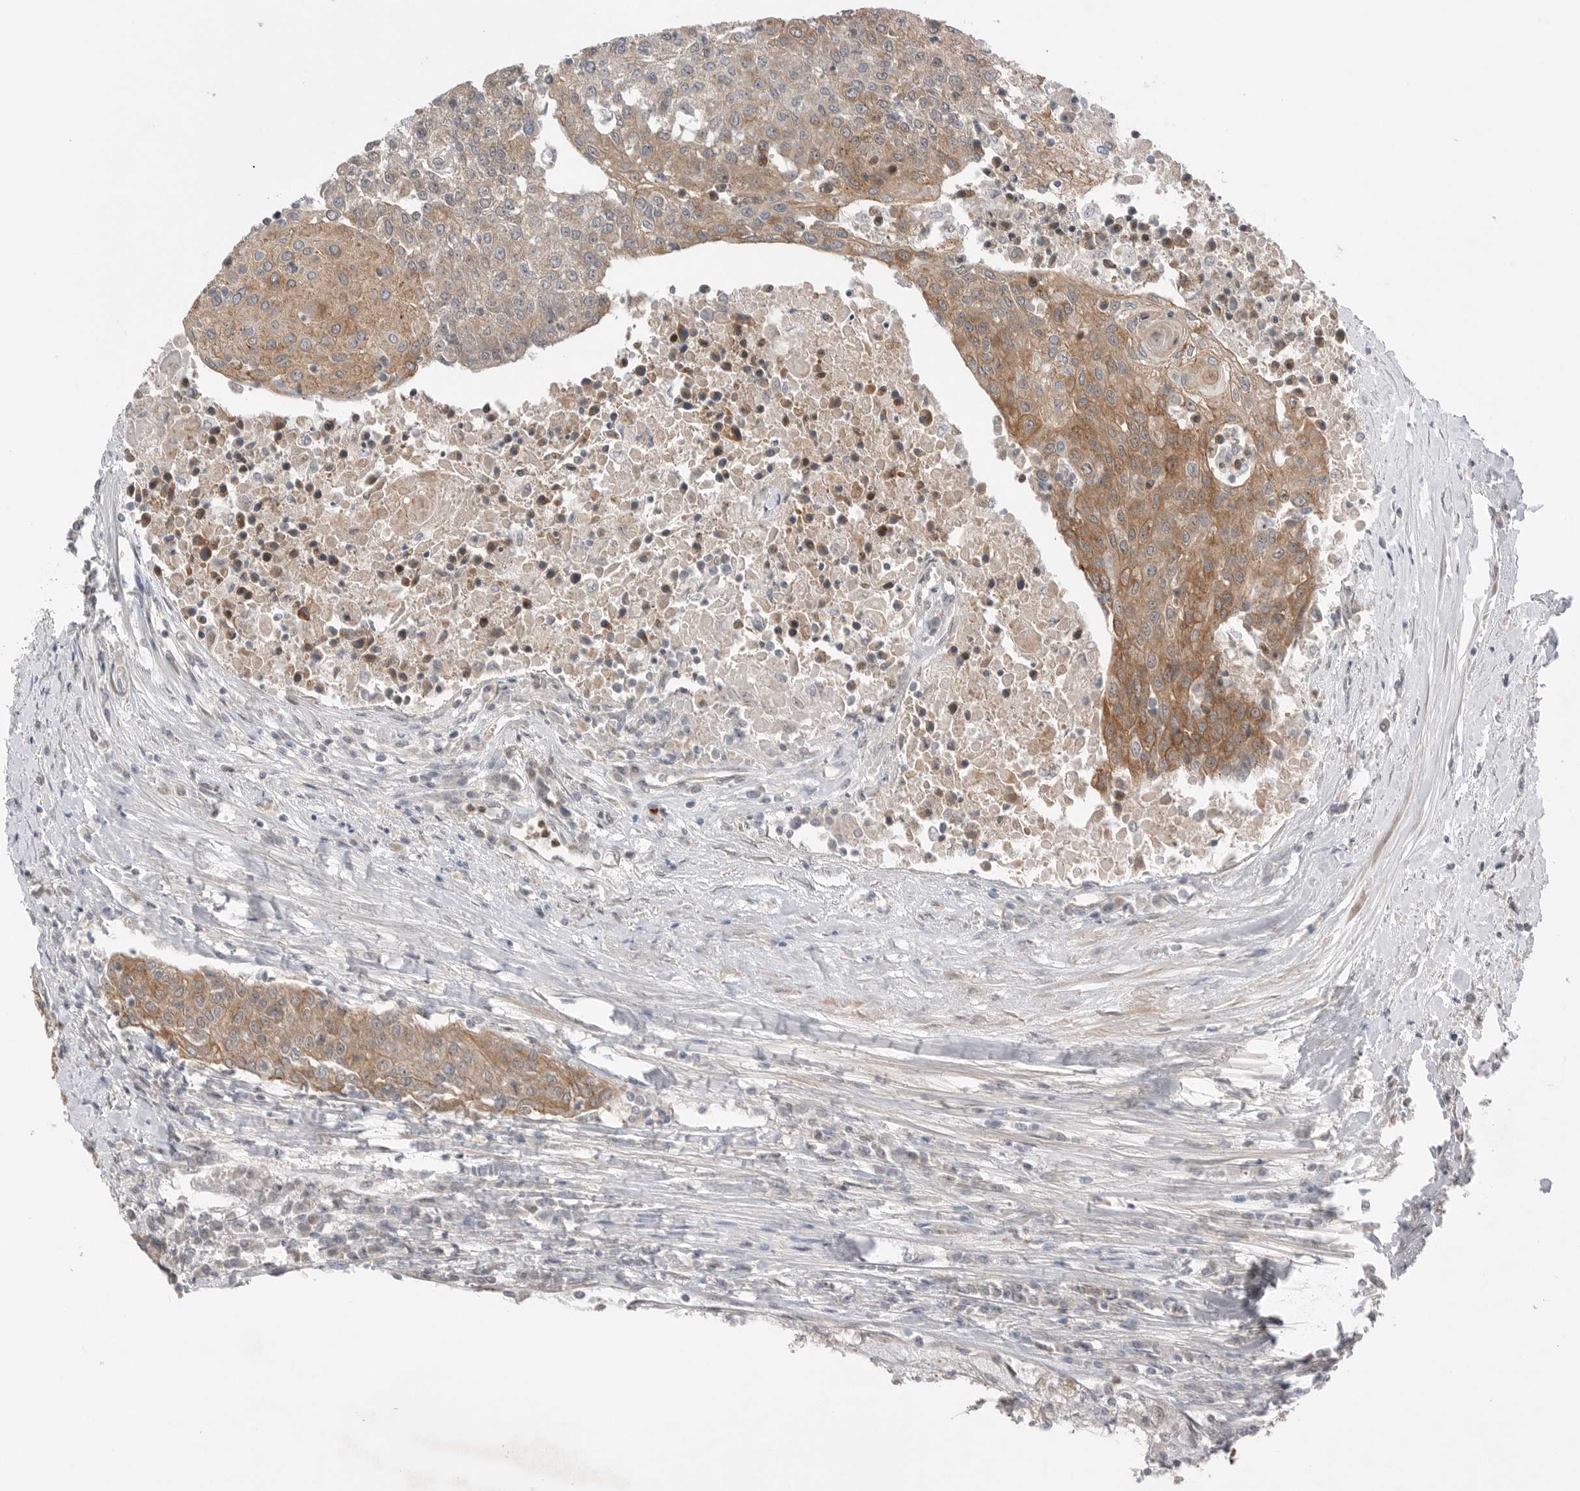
{"staining": {"intensity": "moderate", "quantity": ">75%", "location": "cytoplasmic/membranous"}, "tissue": "urothelial cancer", "cell_type": "Tumor cells", "image_type": "cancer", "snomed": [{"axis": "morphology", "description": "Urothelial carcinoma, High grade"}, {"axis": "topography", "description": "Urinary bladder"}], "caption": "A brown stain labels moderate cytoplasmic/membranous positivity of a protein in high-grade urothelial carcinoma tumor cells.", "gene": "NTAQ1", "patient": {"sex": "female", "age": 85}}